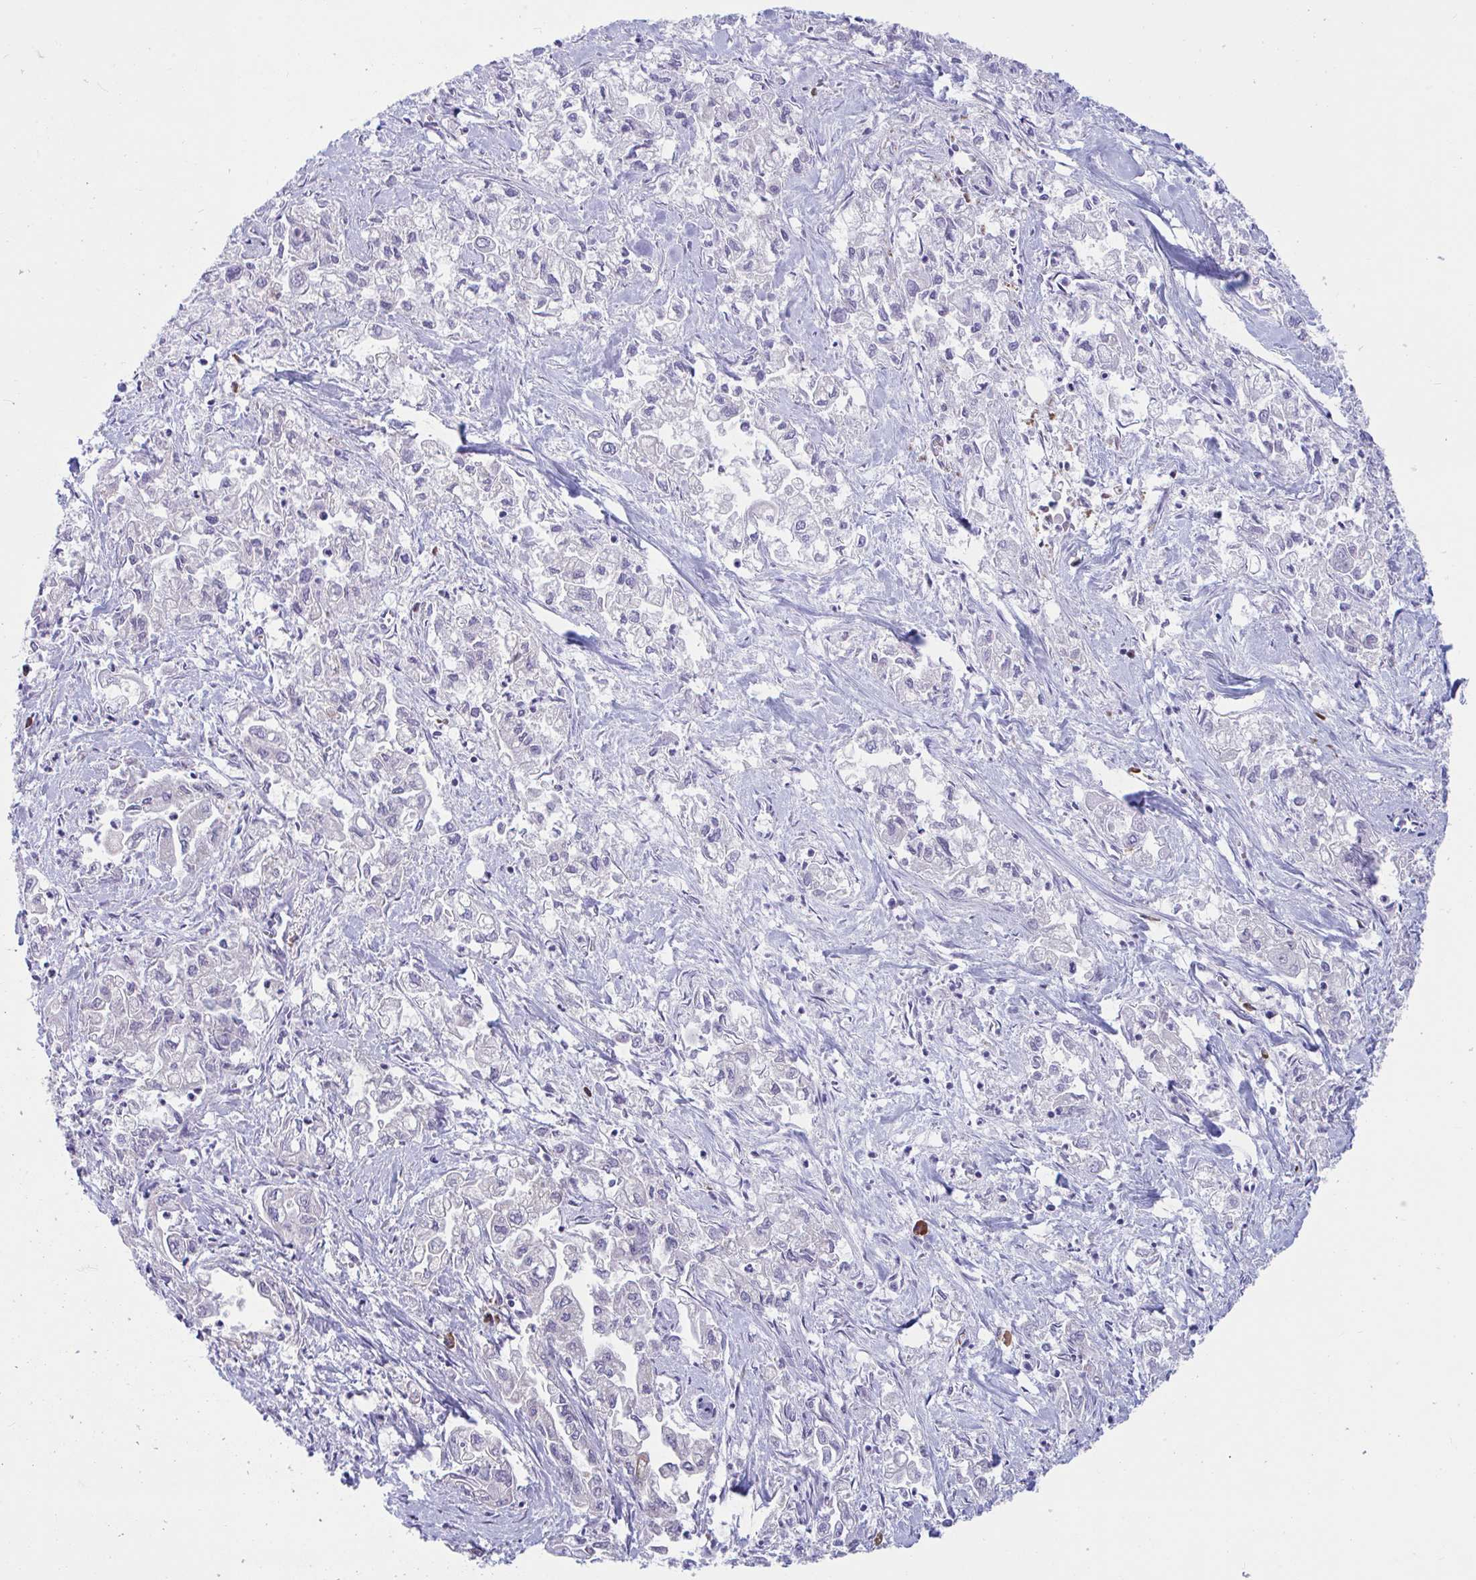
{"staining": {"intensity": "negative", "quantity": "none", "location": "none"}, "tissue": "pancreatic cancer", "cell_type": "Tumor cells", "image_type": "cancer", "snomed": [{"axis": "morphology", "description": "Adenocarcinoma, NOS"}, {"axis": "topography", "description": "Pancreas"}], "caption": "Immunohistochemistry image of neoplastic tissue: adenocarcinoma (pancreatic) stained with DAB (3,3'-diaminobenzidine) shows no significant protein positivity in tumor cells.", "gene": "WBP1", "patient": {"sex": "male", "age": 72}}